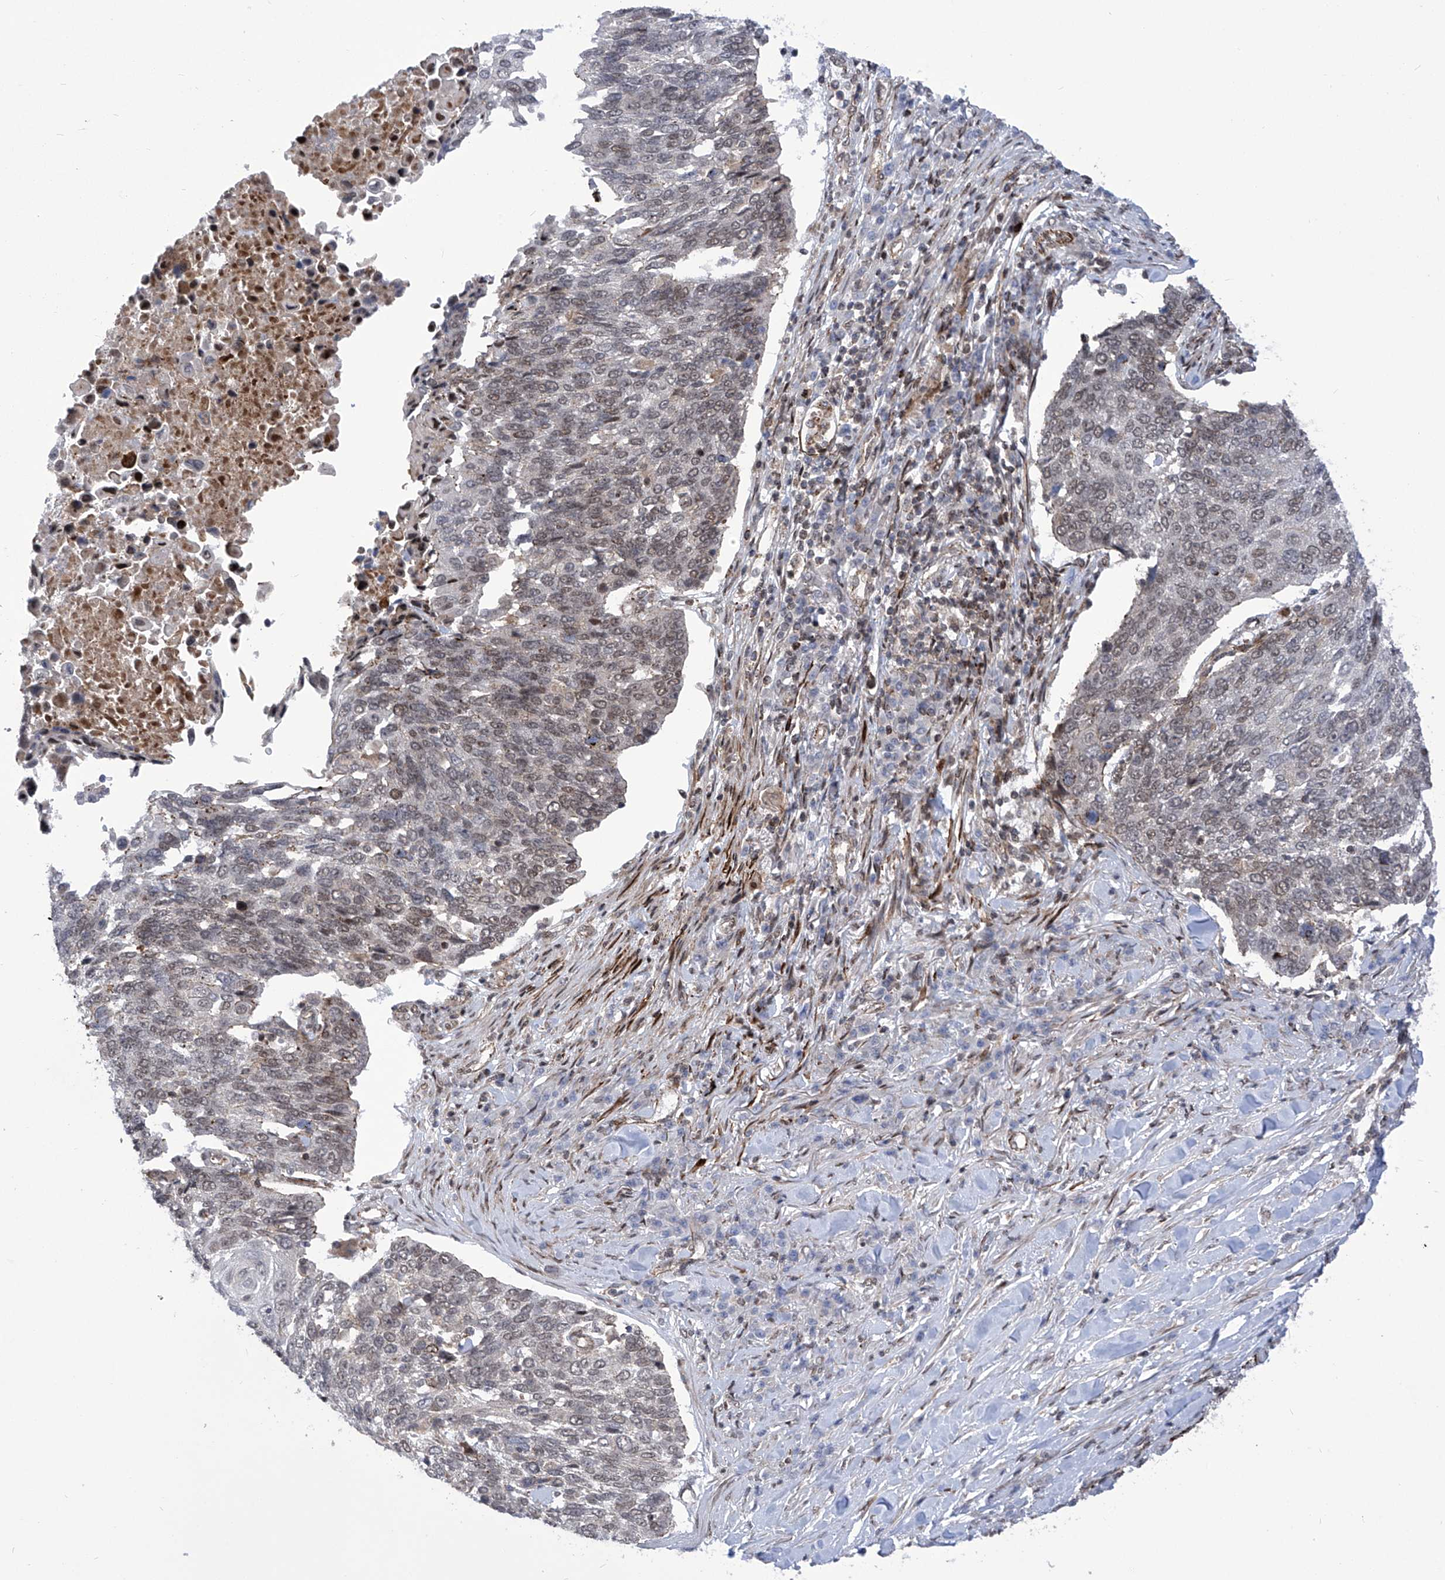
{"staining": {"intensity": "weak", "quantity": ">75%", "location": "nuclear"}, "tissue": "lung cancer", "cell_type": "Tumor cells", "image_type": "cancer", "snomed": [{"axis": "morphology", "description": "Squamous cell carcinoma, NOS"}, {"axis": "topography", "description": "Lung"}], "caption": "Weak nuclear staining is seen in approximately >75% of tumor cells in lung cancer.", "gene": "CEP290", "patient": {"sex": "male", "age": 66}}